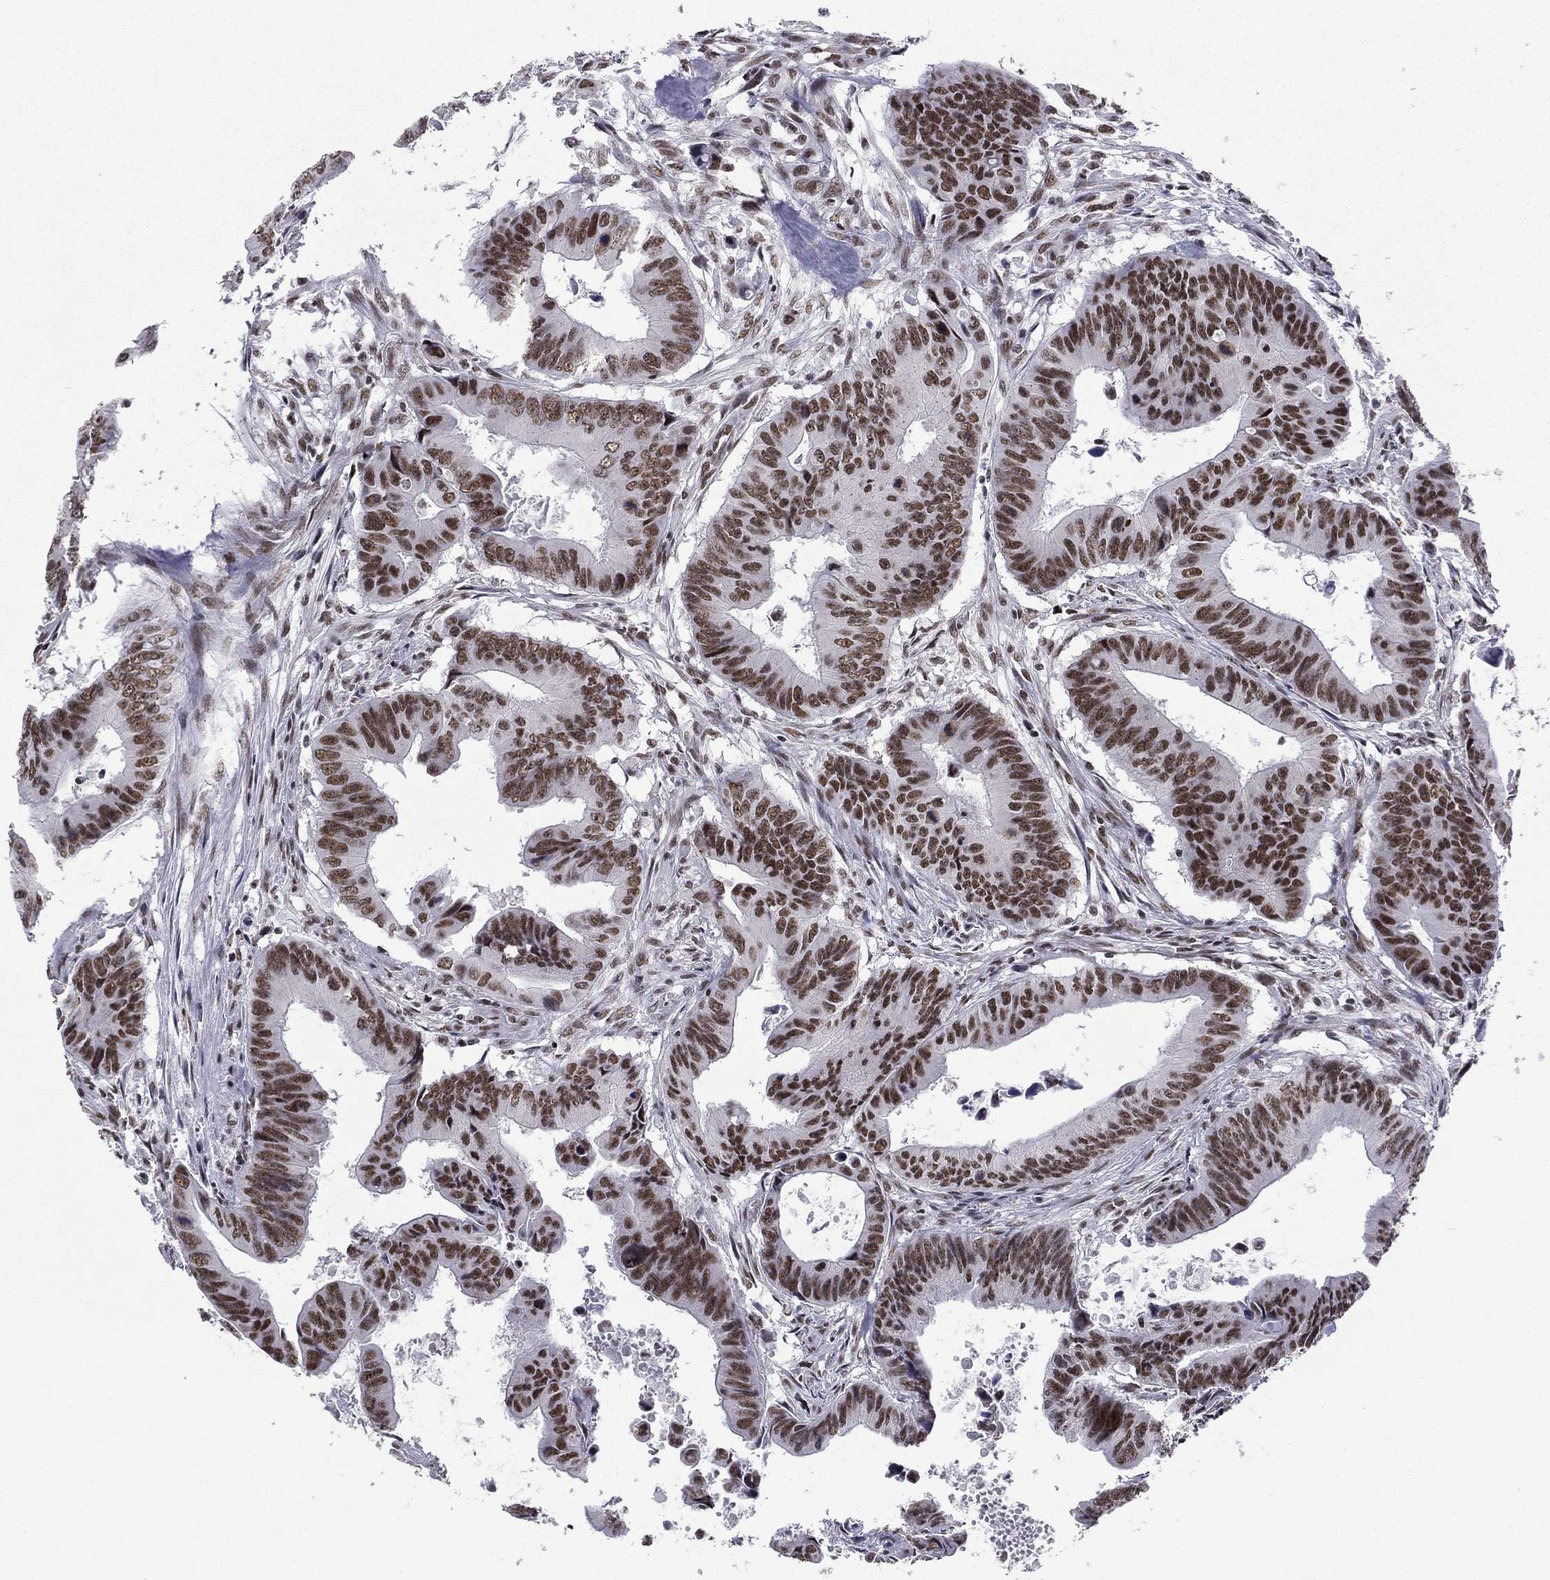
{"staining": {"intensity": "strong", "quantity": ">75%", "location": "nuclear"}, "tissue": "colorectal cancer", "cell_type": "Tumor cells", "image_type": "cancer", "snomed": [{"axis": "morphology", "description": "Adenocarcinoma, NOS"}, {"axis": "topography", "description": "Colon"}], "caption": "Strong nuclear staining for a protein is identified in approximately >75% of tumor cells of colorectal cancer using IHC.", "gene": "ETV5", "patient": {"sex": "female", "age": 87}}